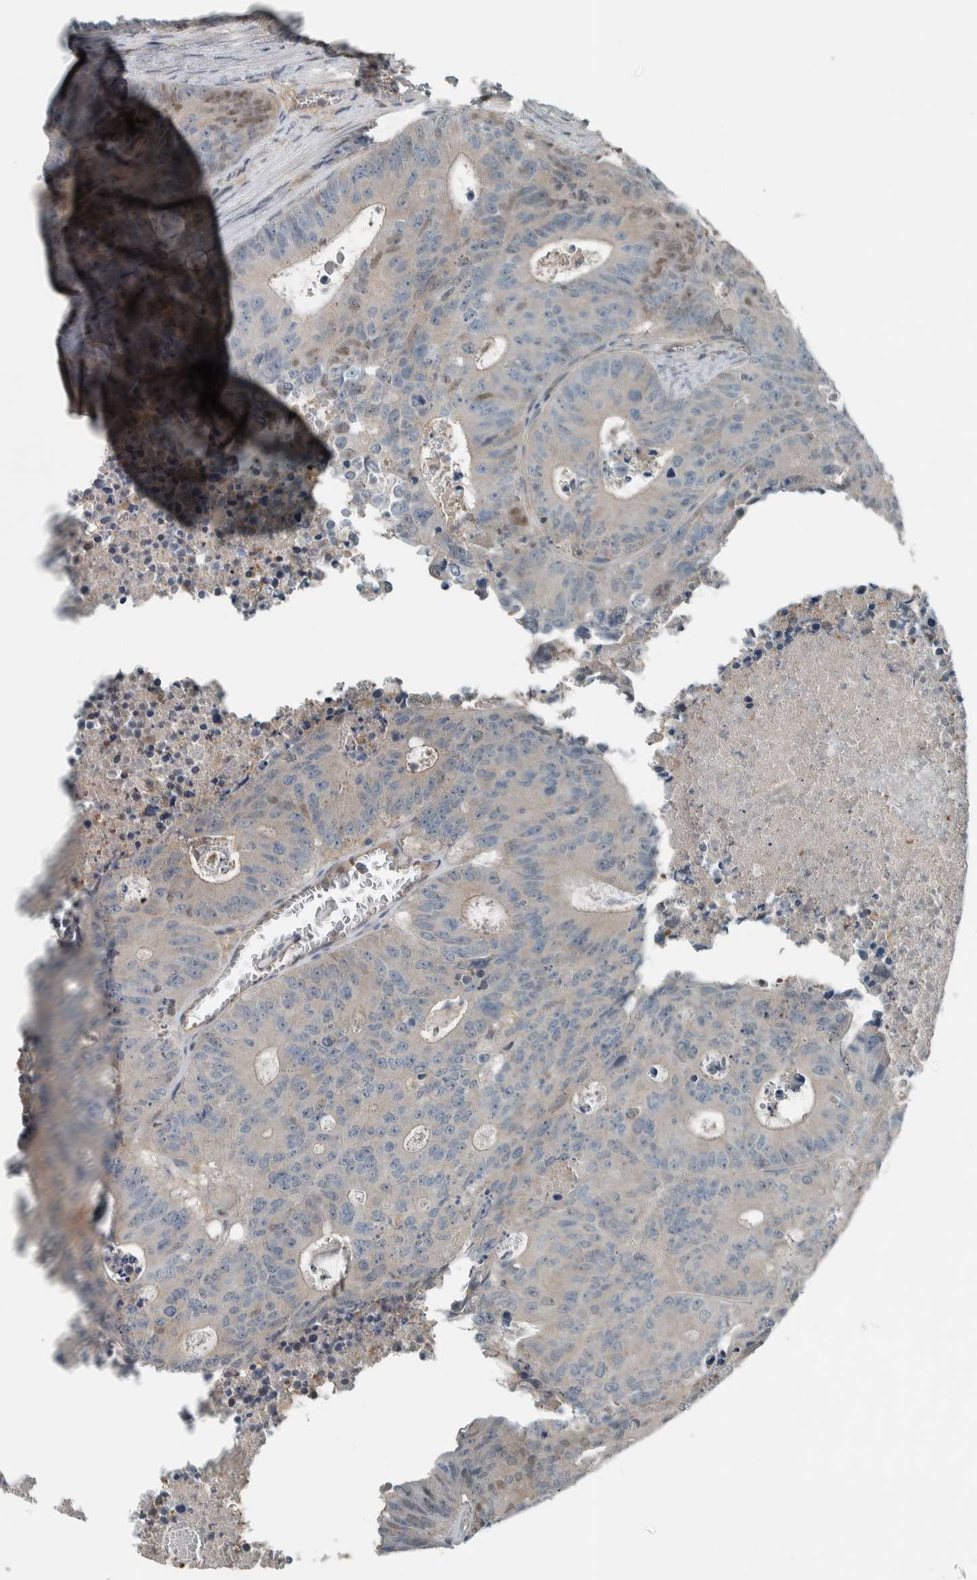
{"staining": {"intensity": "moderate", "quantity": "<25%", "location": "cytoplasmic/membranous,nuclear"}, "tissue": "colorectal cancer", "cell_type": "Tumor cells", "image_type": "cancer", "snomed": [{"axis": "morphology", "description": "Adenocarcinoma, NOS"}, {"axis": "topography", "description": "Colon"}], "caption": "Moderate cytoplasmic/membranous and nuclear protein expression is identified in about <25% of tumor cells in colorectal adenocarcinoma.", "gene": "ALAD", "patient": {"sex": "male", "age": 87}}